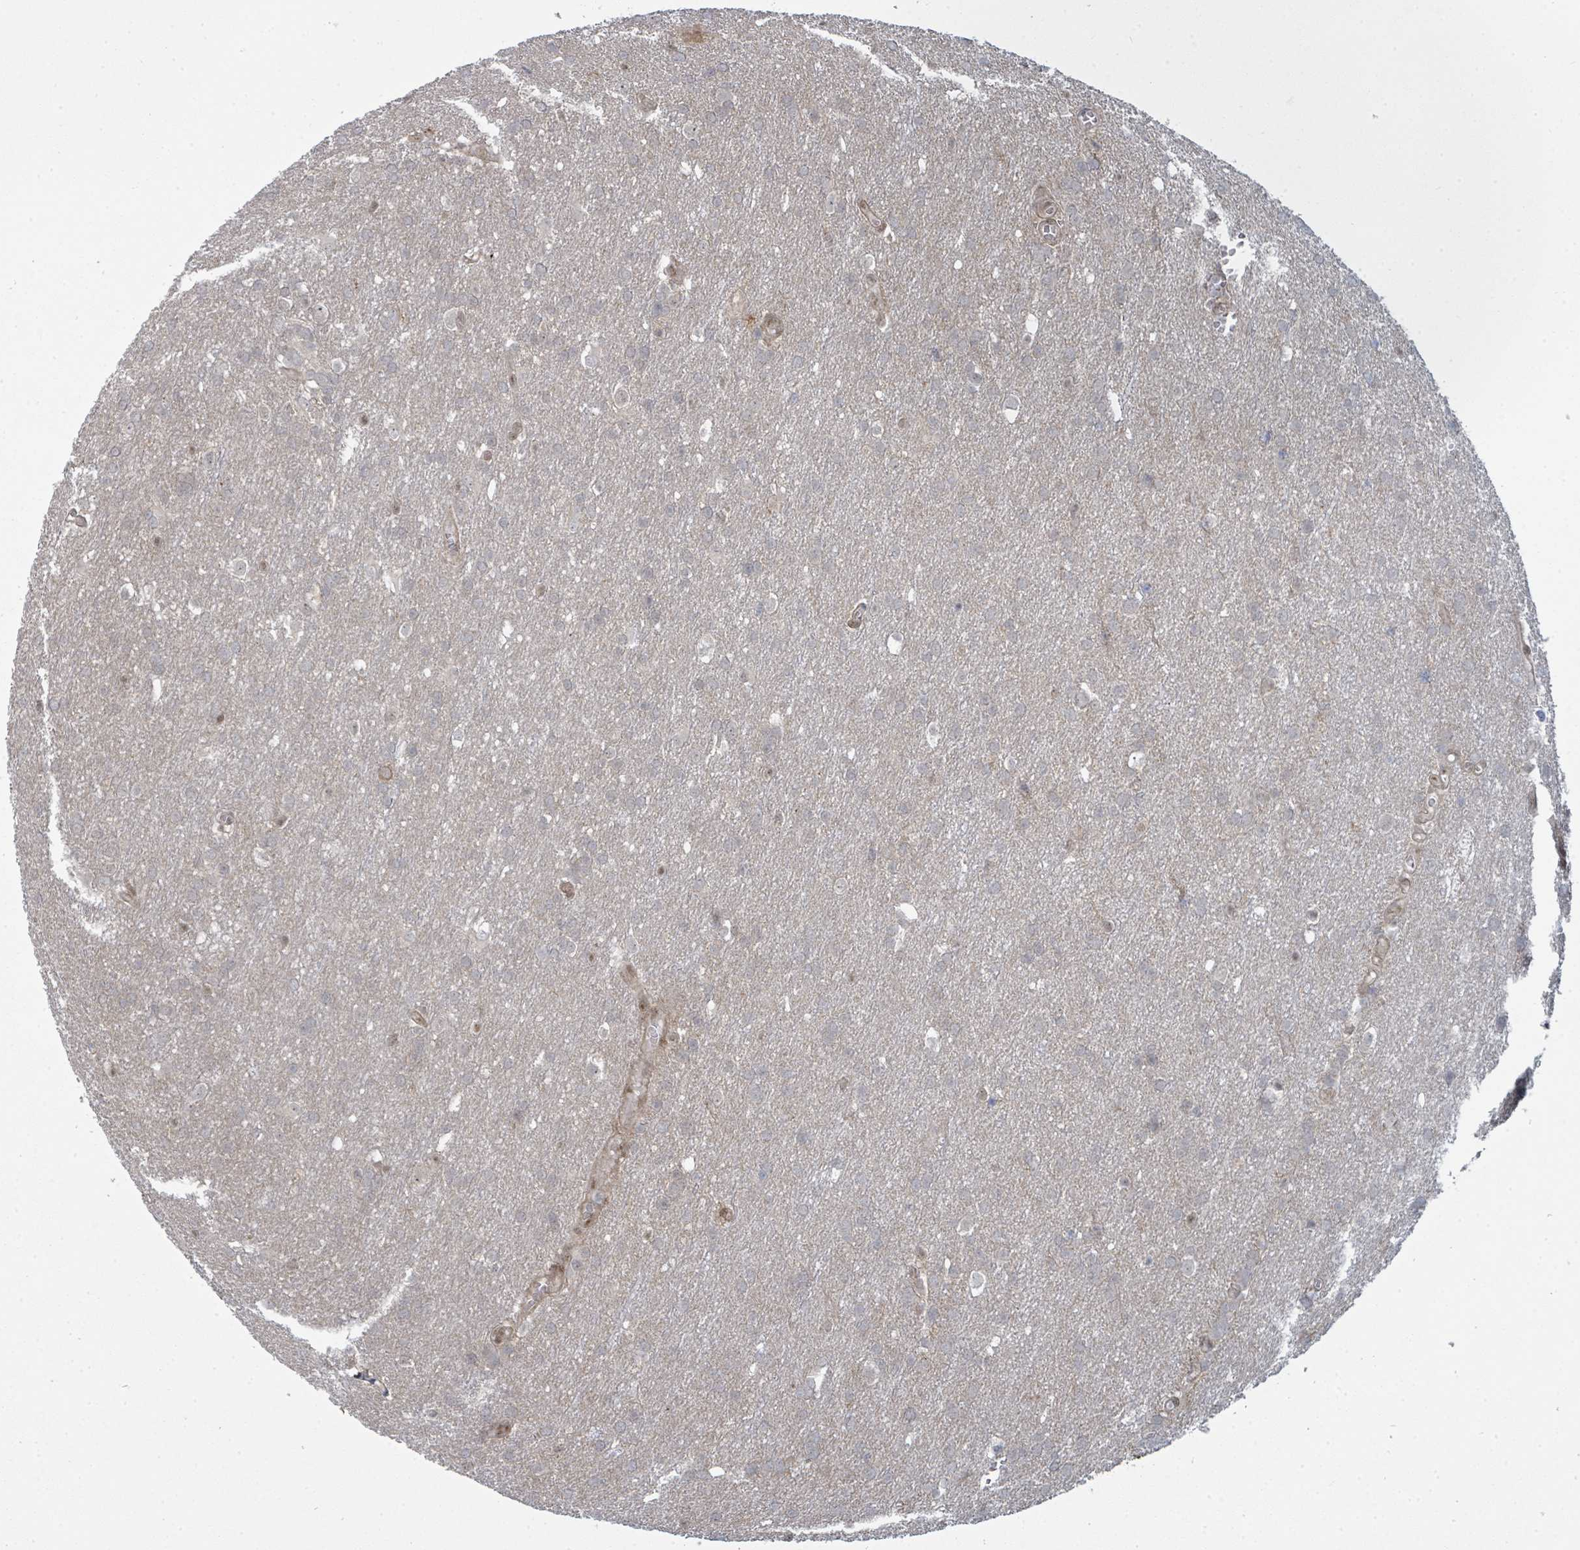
{"staining": {"intensity": "negative", "quantity": "none", "location": "none"}, "tissue": "glioma", "cell_type": "Tumor cells", "image_type": "cancer", "snomed": [{"axis": "morphology", "description": "Glioma, malignant, Low grade"}, {"axis": "topography", "description": "Brain"}], "caption": "DAB (3,3'-diaminobenzidine) immunohistochemical staining of human low-grade glioma (malignant) shows no significant staining in tumor cells.", "gene": "PSMG2", "patient": {"sex": "female", "age": 32}}